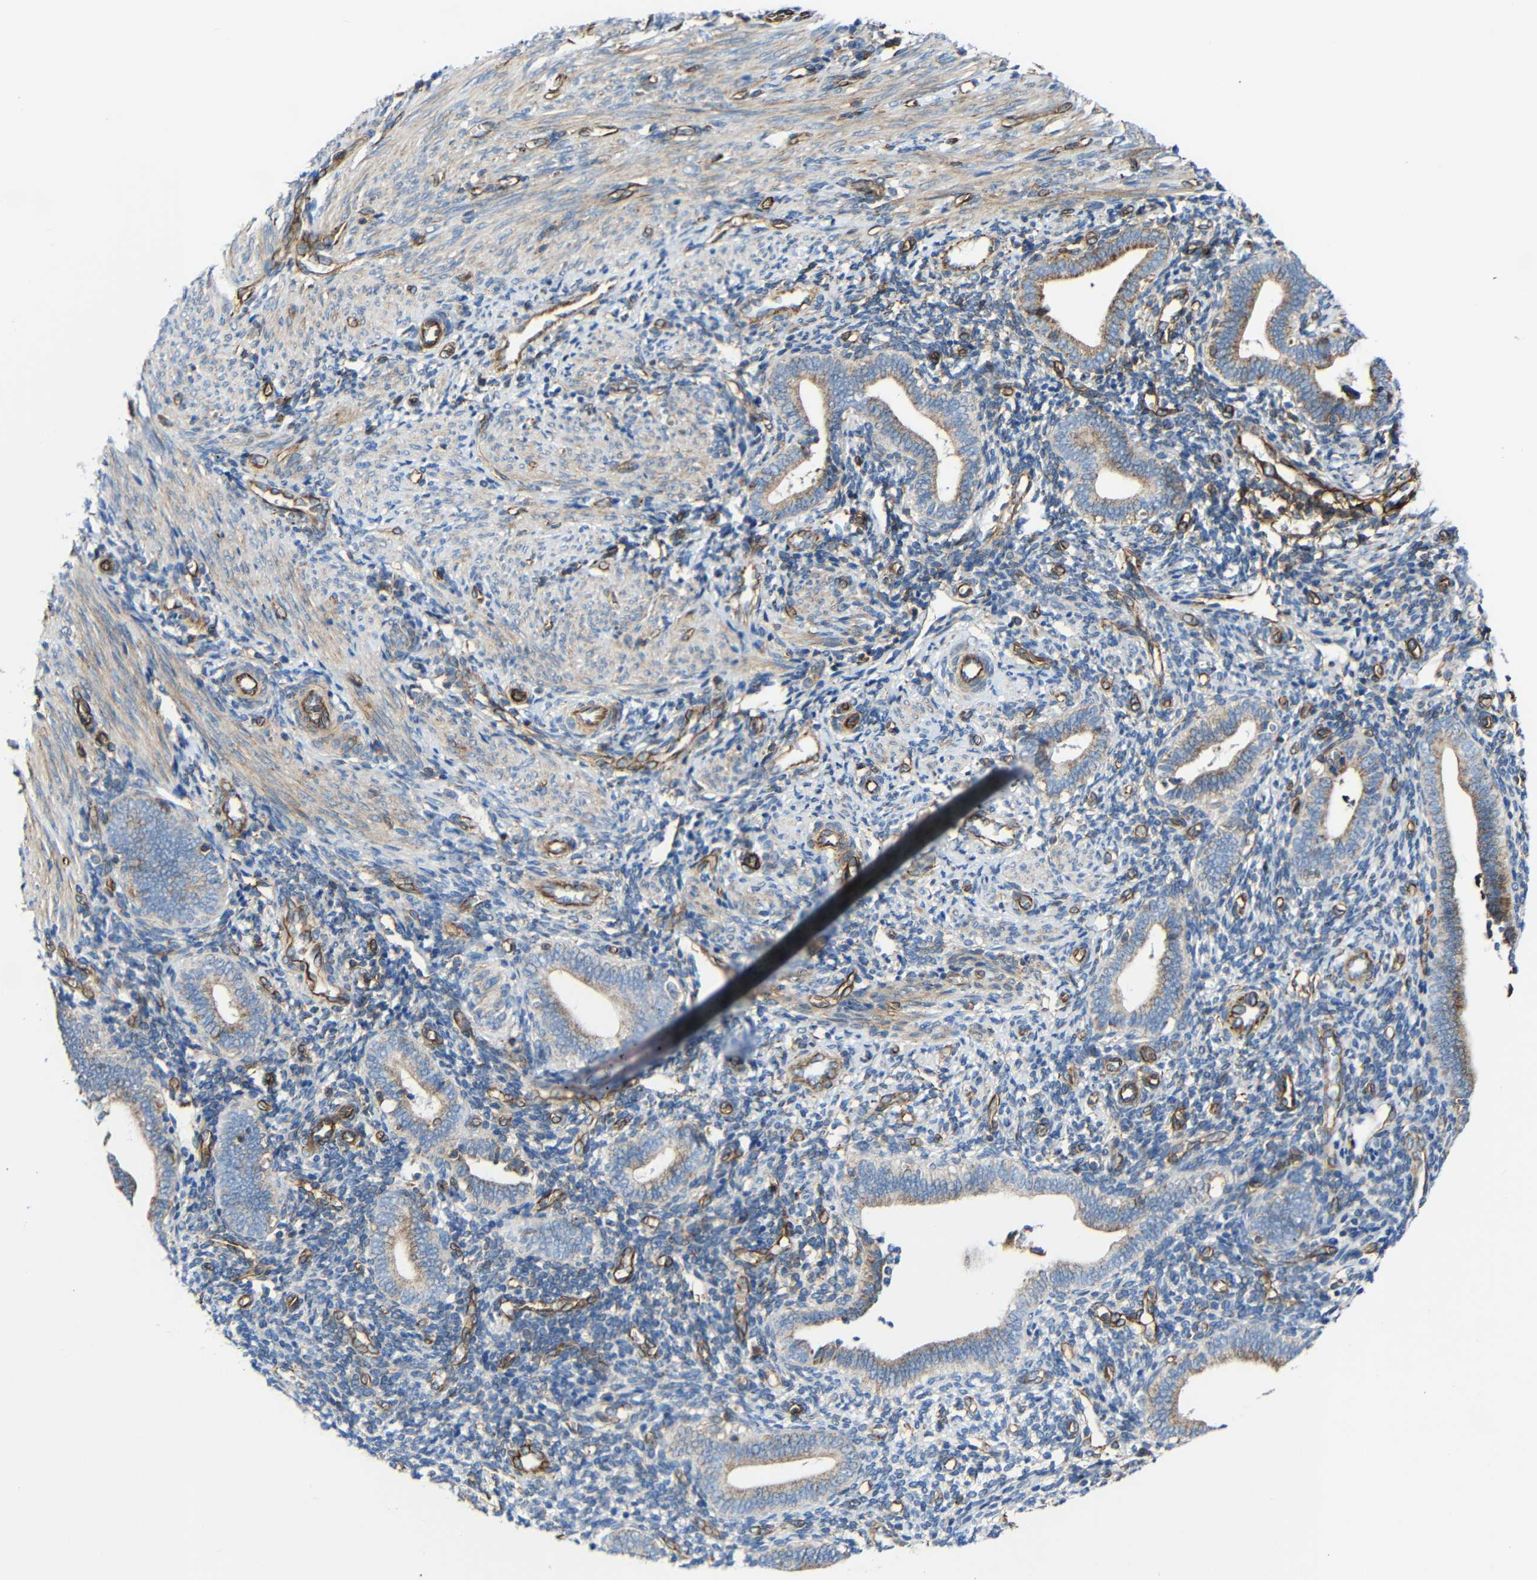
{"staining": {"intensity": "moderate", "quantity": "25%-75%", "location": "cytoplasmic/membranous"}, "tissue": "endometrium", "cell_type": "Cells in endometrial stroma", "image_type": "normal", "snomed": [{"axis": "morphology", "description": "Normal tissue, NOS"}, {"axis": "topography", "description": "Uterus"}, {"axis": "topography", "description": "Endometrium"}], "caption": "Endometrium stained with immunohistochemistry displays moderate cytoplasmic/membranous positivity in approximately 25%-75% of cells in endometrial stroma.", "gene": "IGSF10", "patient": {"sex": "female", "age": 33}}